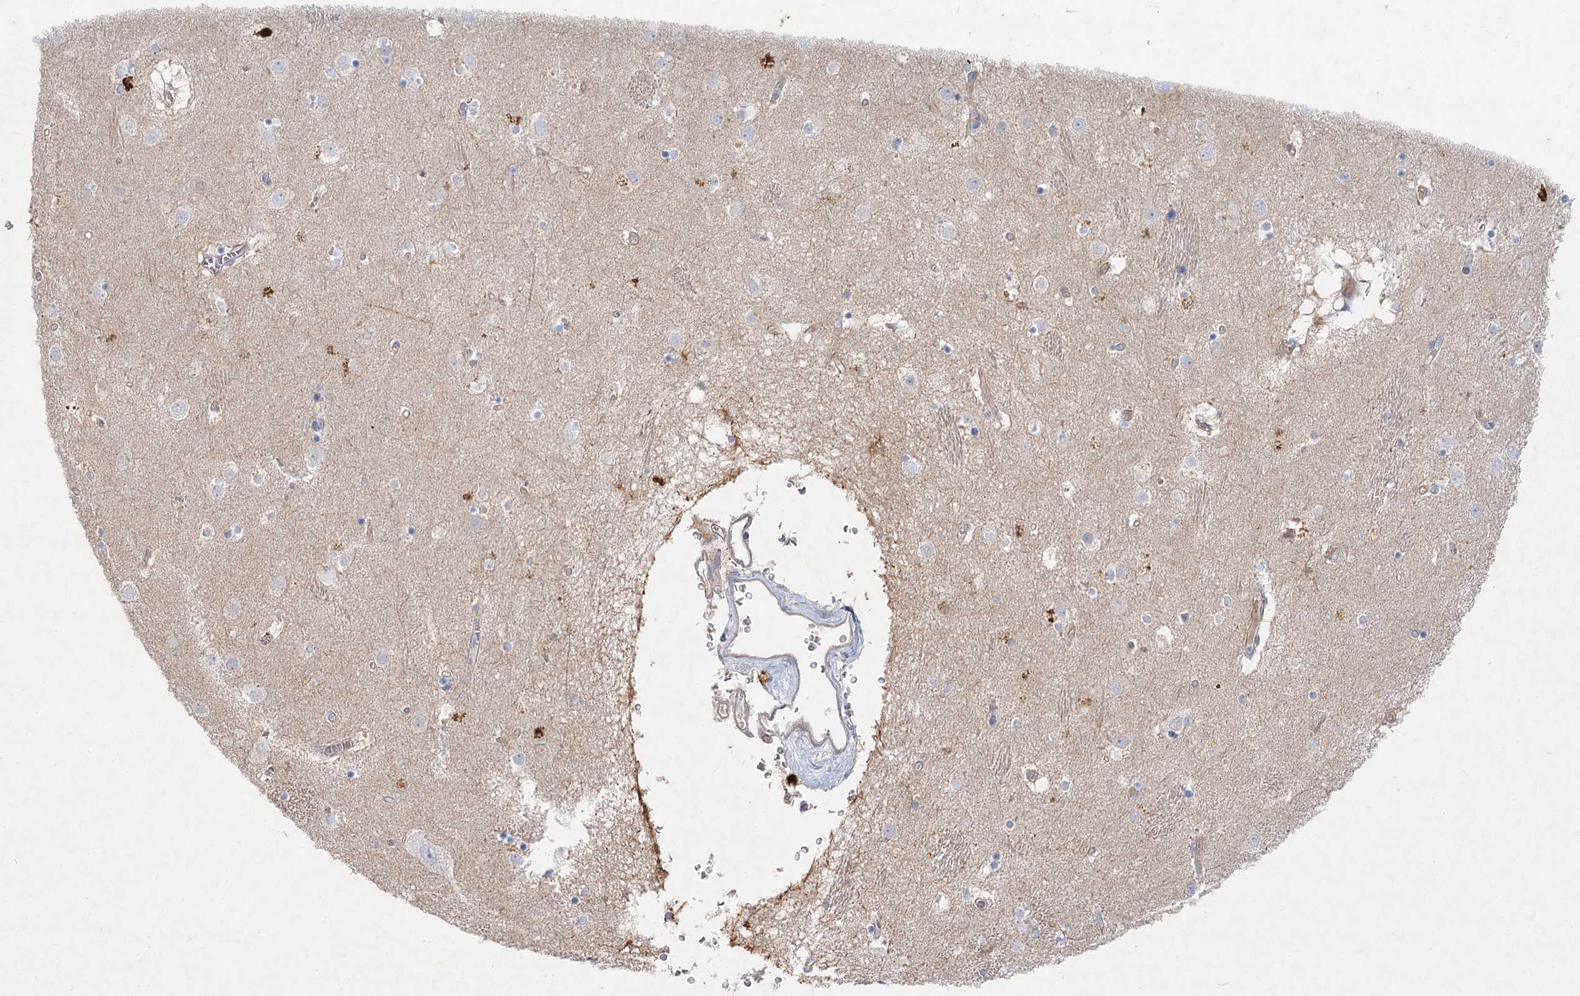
{"staining": {"intensity": "negative", "quantity": "none", "location": "none"}, "tissue": "caudate", "cell_type": "Glial cells", "image_type": "normal", "snomed": [{"axis": "morphology", "description": "Normal tissue, NOS"}, {"axis": "topography", "description": "Lateral ventricle wall"}], "caption": "Immunohistochemistry (IHC) of unremarkable caudate exhibits no positivity in glial cells. (IHC, brightfield microscopy, high magnification).", "gene": "DNMBP", "patient": {"sex": "male", "age": 70}}